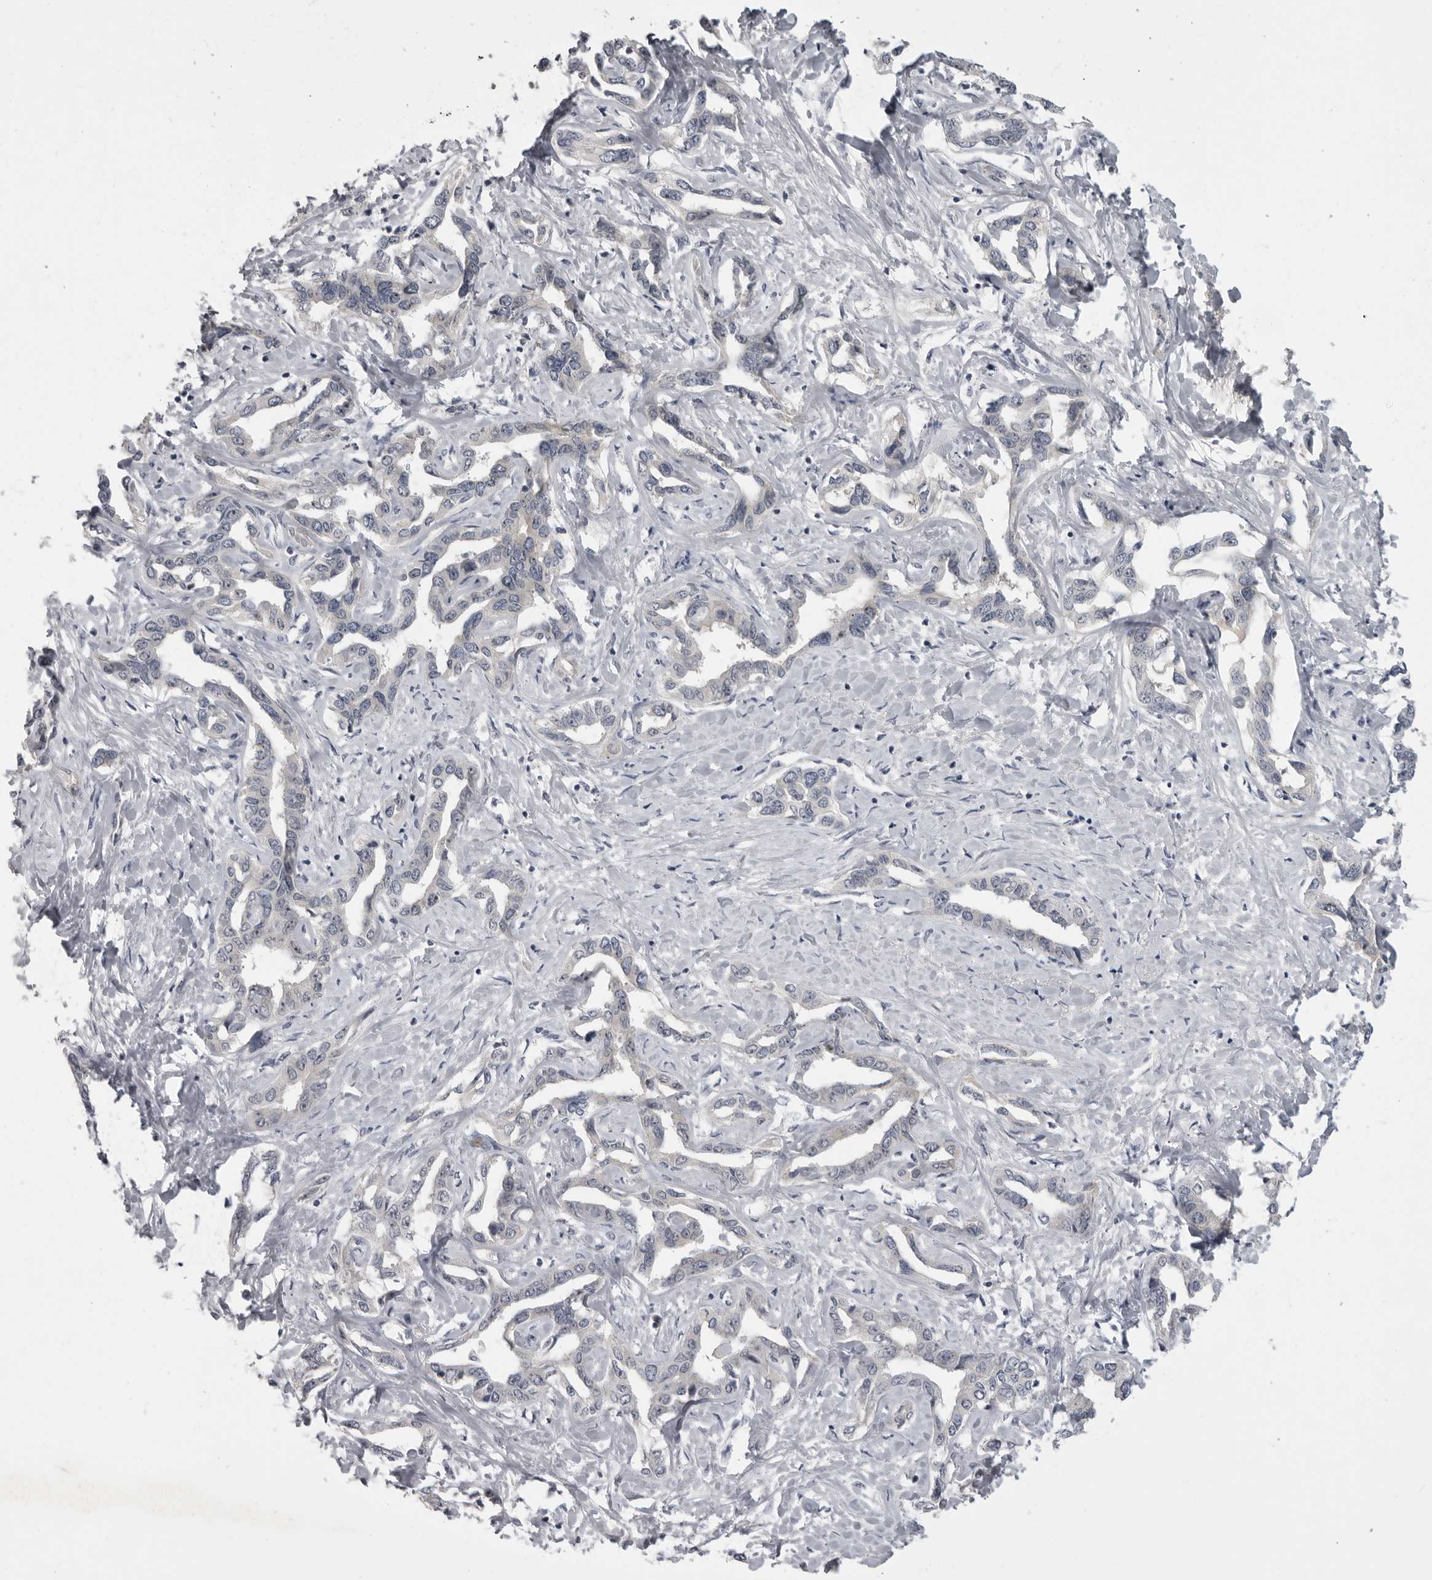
{"staining": {"intensity": "negative", "quantity": "none", "location": "none"}, "tissue": "liver cancer", "cell_type": "Tumor cells", "image_type": "cancer", "snomed": [{"axis": "morphology", "description": "Cholangiocarcinoma"}, {"axis": "topography", "description": "Liver"}], "caption": "The photomicrograph exhibits no significant staining in tumor cells of liver cancer (cholangiocarcinoma).", "gene": "MRTO4", "patient": {"sex": "male", "age": 59}}